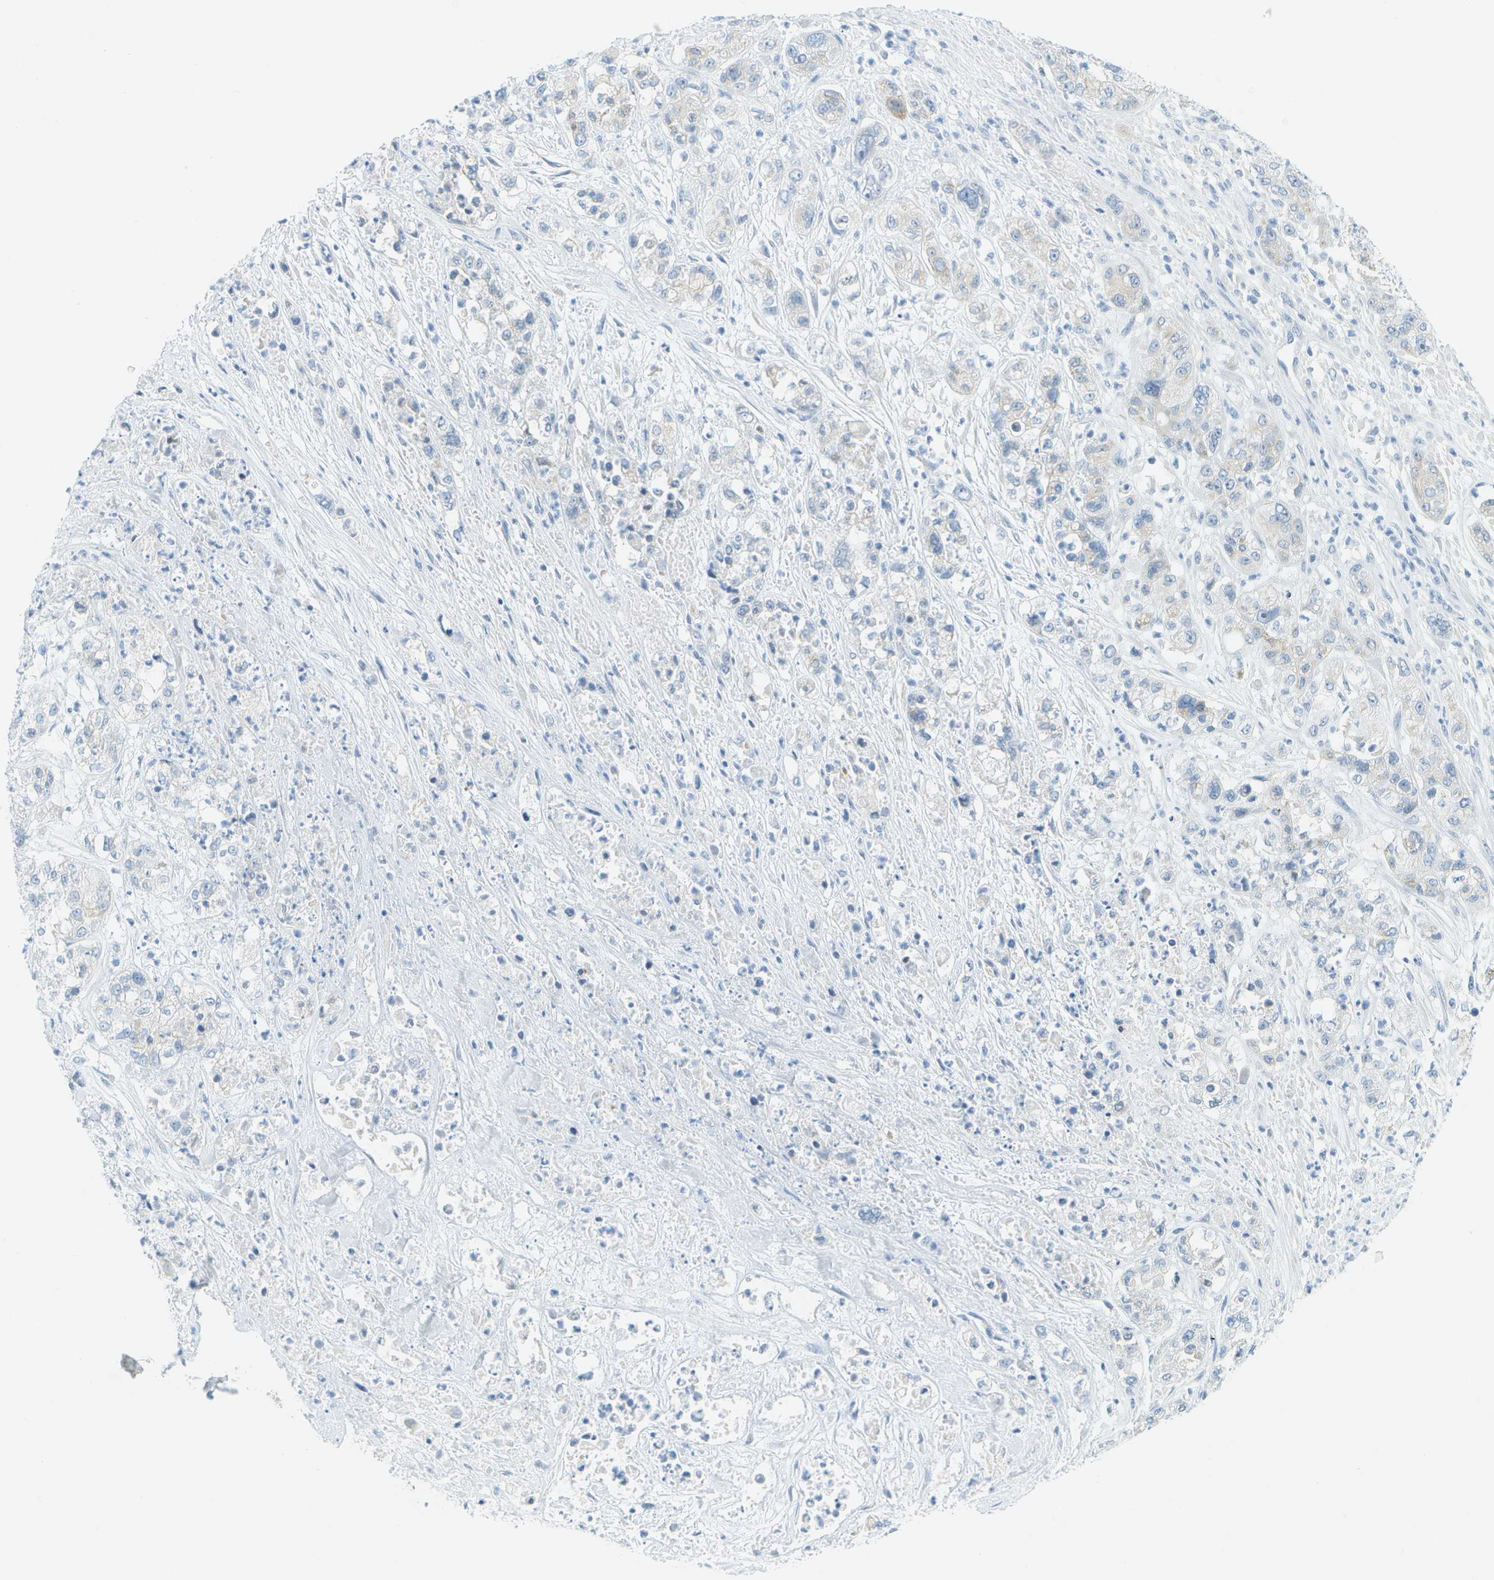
{"staining": {"intensity": "negative", "quantity": "none", "location": "none"}, "tissue": "pancreatic cancer", "cell_type": "Tumor cells", "image_type": "cancer", "snomed": [{"axis": "morphology", "description": "Adenocarcinoma, NOS"}, {"axis": "topography", "description": "Pancreas"}], "caption": "Tumor cells are negative for protein expression in human adenocarcinoma (pancreatic). Nuclei are stained in blue.", "gene": "SMYD5", "patient": {"sex": "female", "age": 78}}